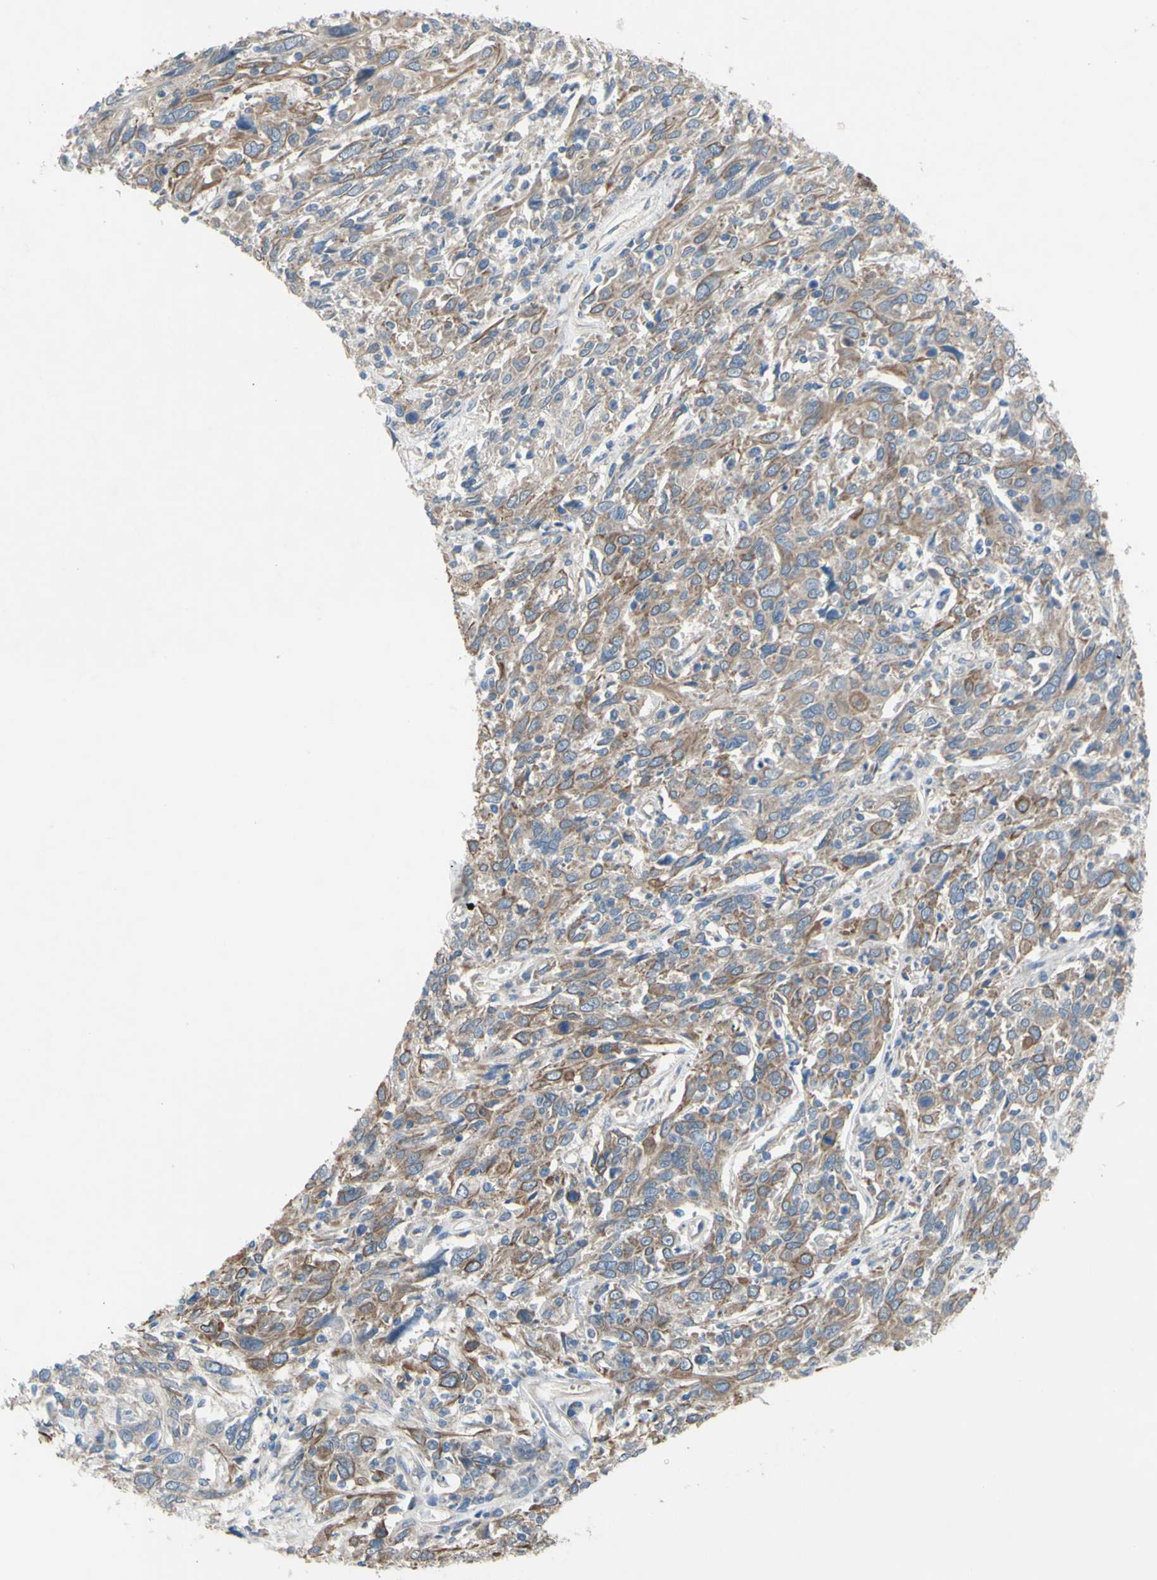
{"staining": {"intensity": "moderate", "quantity": ">75%", "location": "cytoplasmic/membranous"}, "tissue": "cervical cancer", "cell_type": "Tumor cells", "image_type": "cancer", "snomed": [{"axis": "morphology", "description": "Squamous cell carcinoma, NOS"}, {"axis": "topography", "description": "Cervix"}], "caption": "Protein analysis of cervical cancer tissue reveals moderate cytoplasmic/membranous positivity in about >75% of tumor cells.", "gene": "GRAMD2B", "patient": {"sex": "female", "age": 46}}